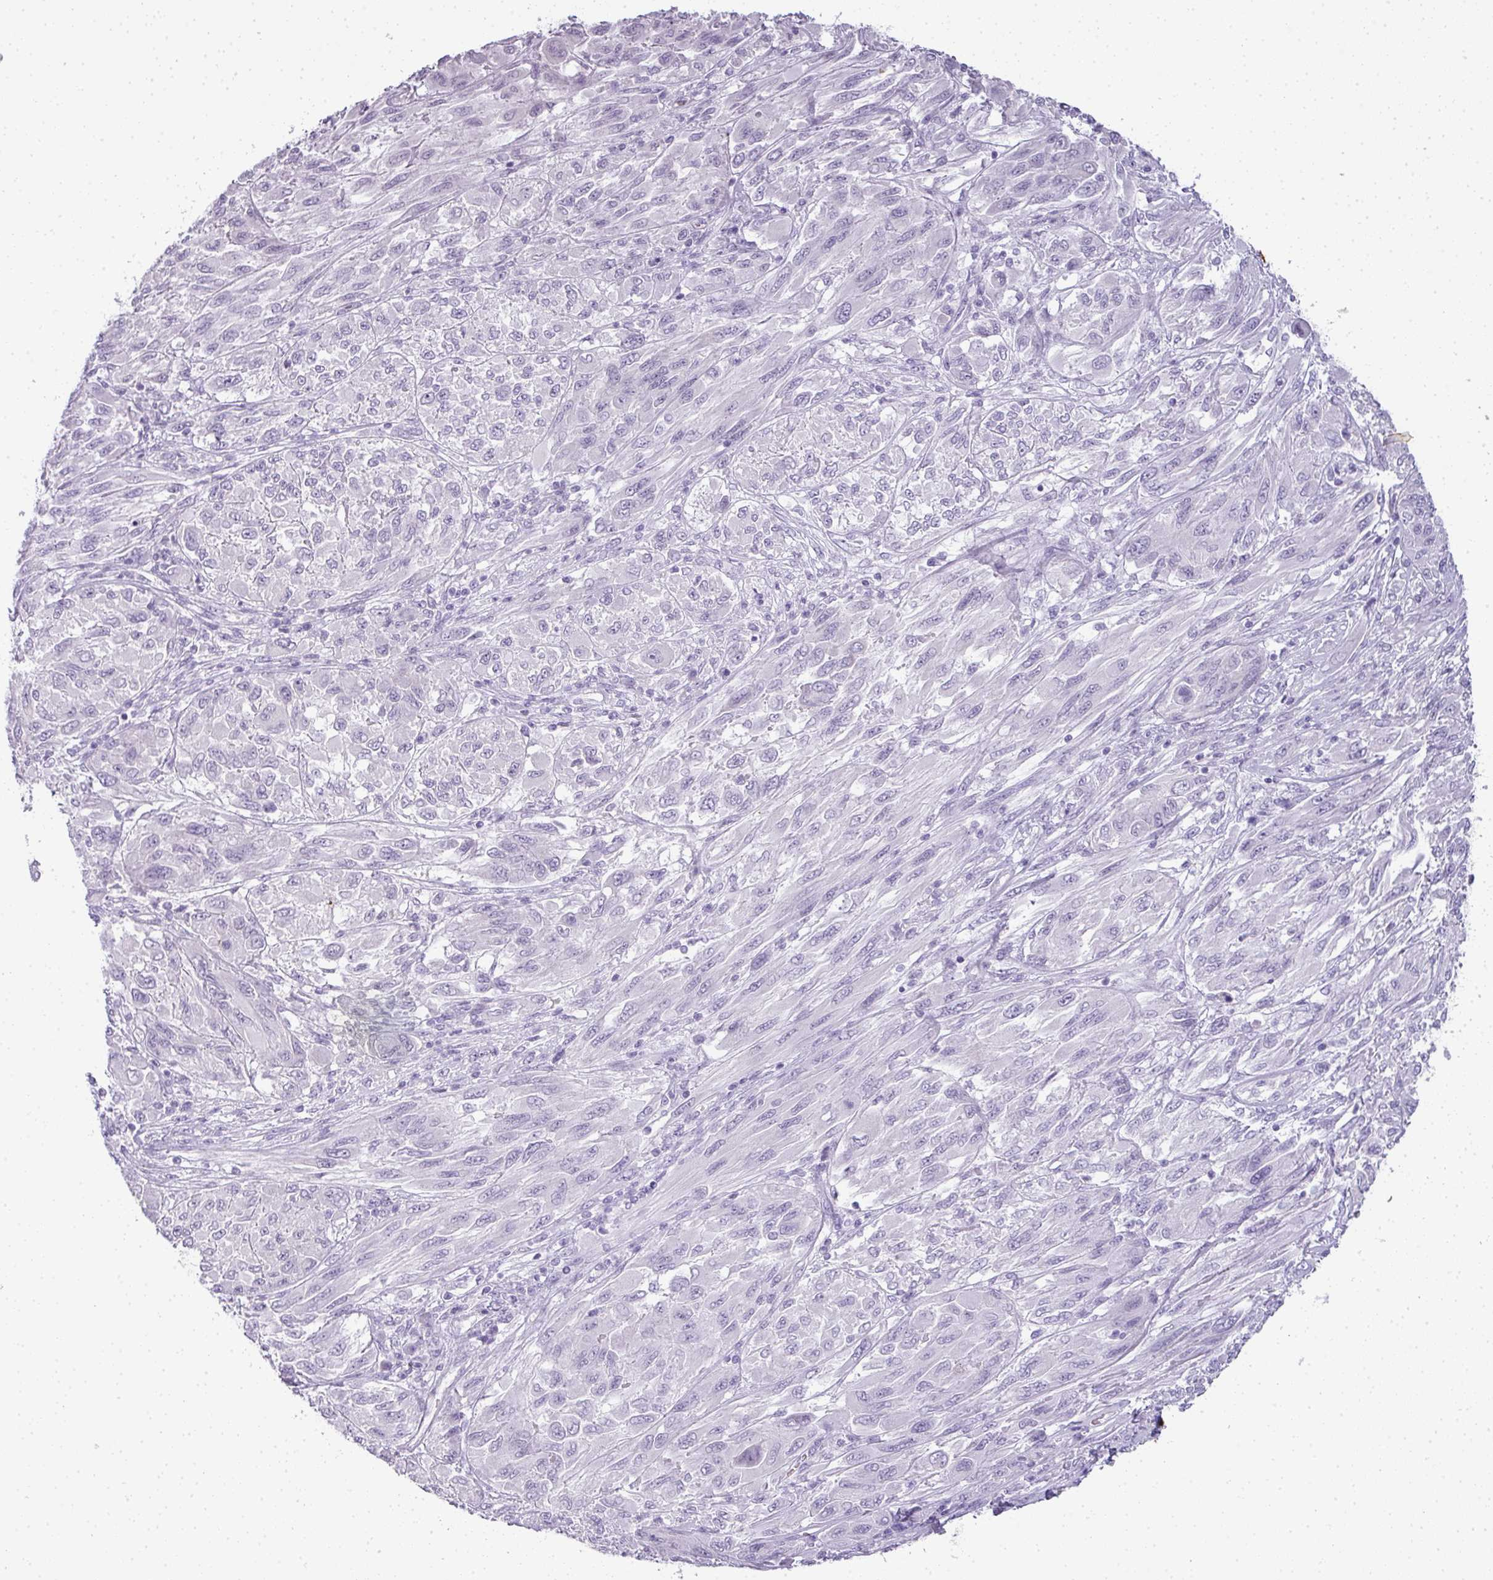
{"staining": {"intensity": "negative", "quantity": "none", "location": "none"}, "tissue": "melanoma", "cell_type": "Tumor cells", "image_type": "cancer", "snomed": [{"axis": "morphology", "description": "Malignant melanoma, NOS"}, {"axis": "topography", "description": "Skin"}], "caption": "Protein analysis of melanoma reveals no significant expression in tumor cells. (Stains: DAB IHC with hematoxylin counter stain, Microscopy: brightfield microscopy at high magnification).", "gene": "RBMY1F", "patient": {"sex": "female", "age": 91}}